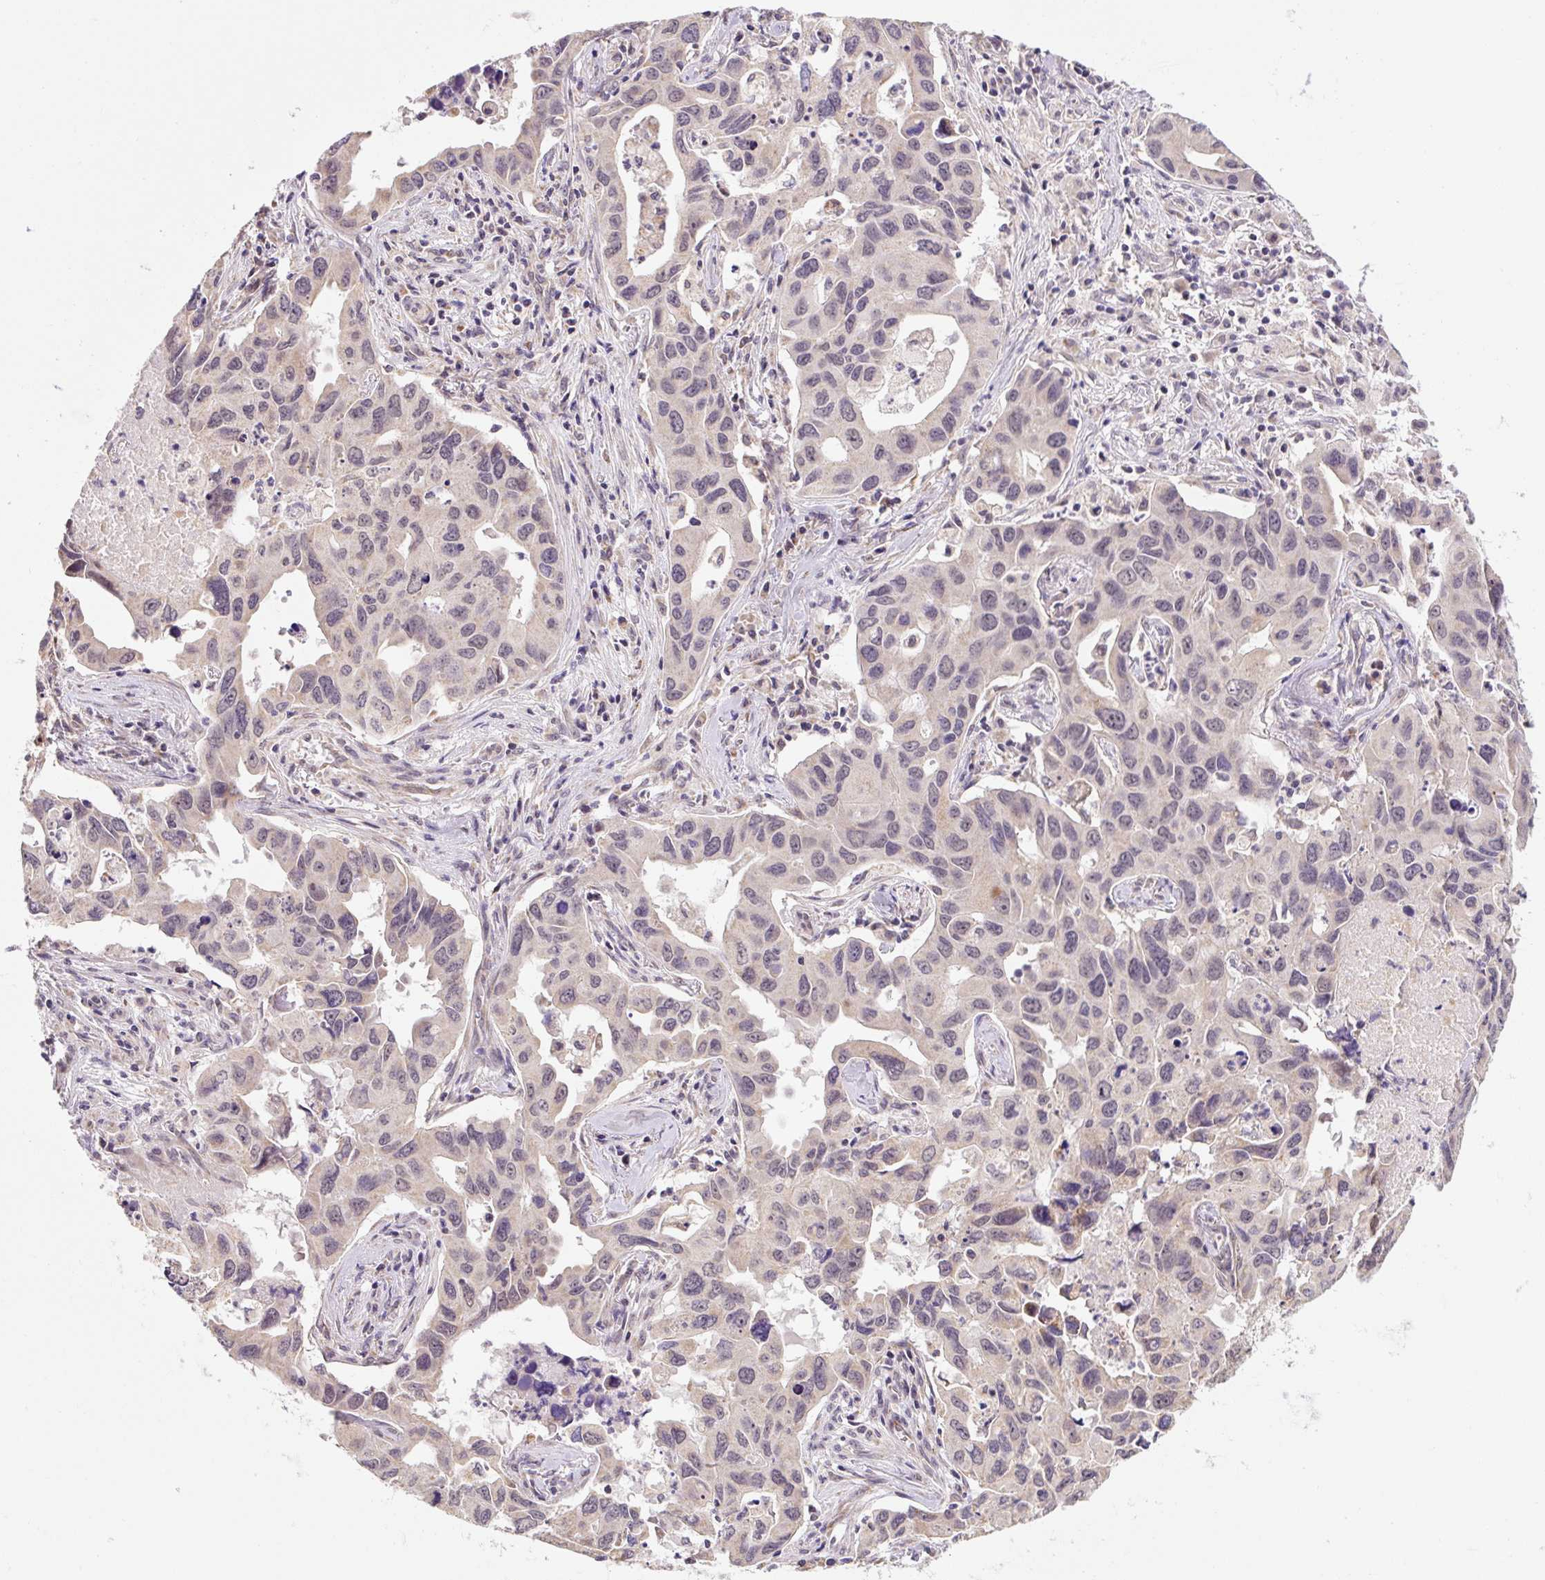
{"staining": {"intensity": "weak", "quantity": "<25%", "location": "cytoplasmic/membranous,nuclear"}, "tissue": "lung cancer", "cell_type": "Tumor cells", "image_type": "cancer", "snomed": [{"axis": "morphology", "description": "Adenocarcinoma, NOS"}, {"axis": "topography", "description": "Lung"}], "caption": "DAB immunohistochemical staining of lung adenocarcinoma demonstrates no significant staining in tumor cells.", "gene": "MFSD9", "patient": {"sex": "male", "age": 64}}